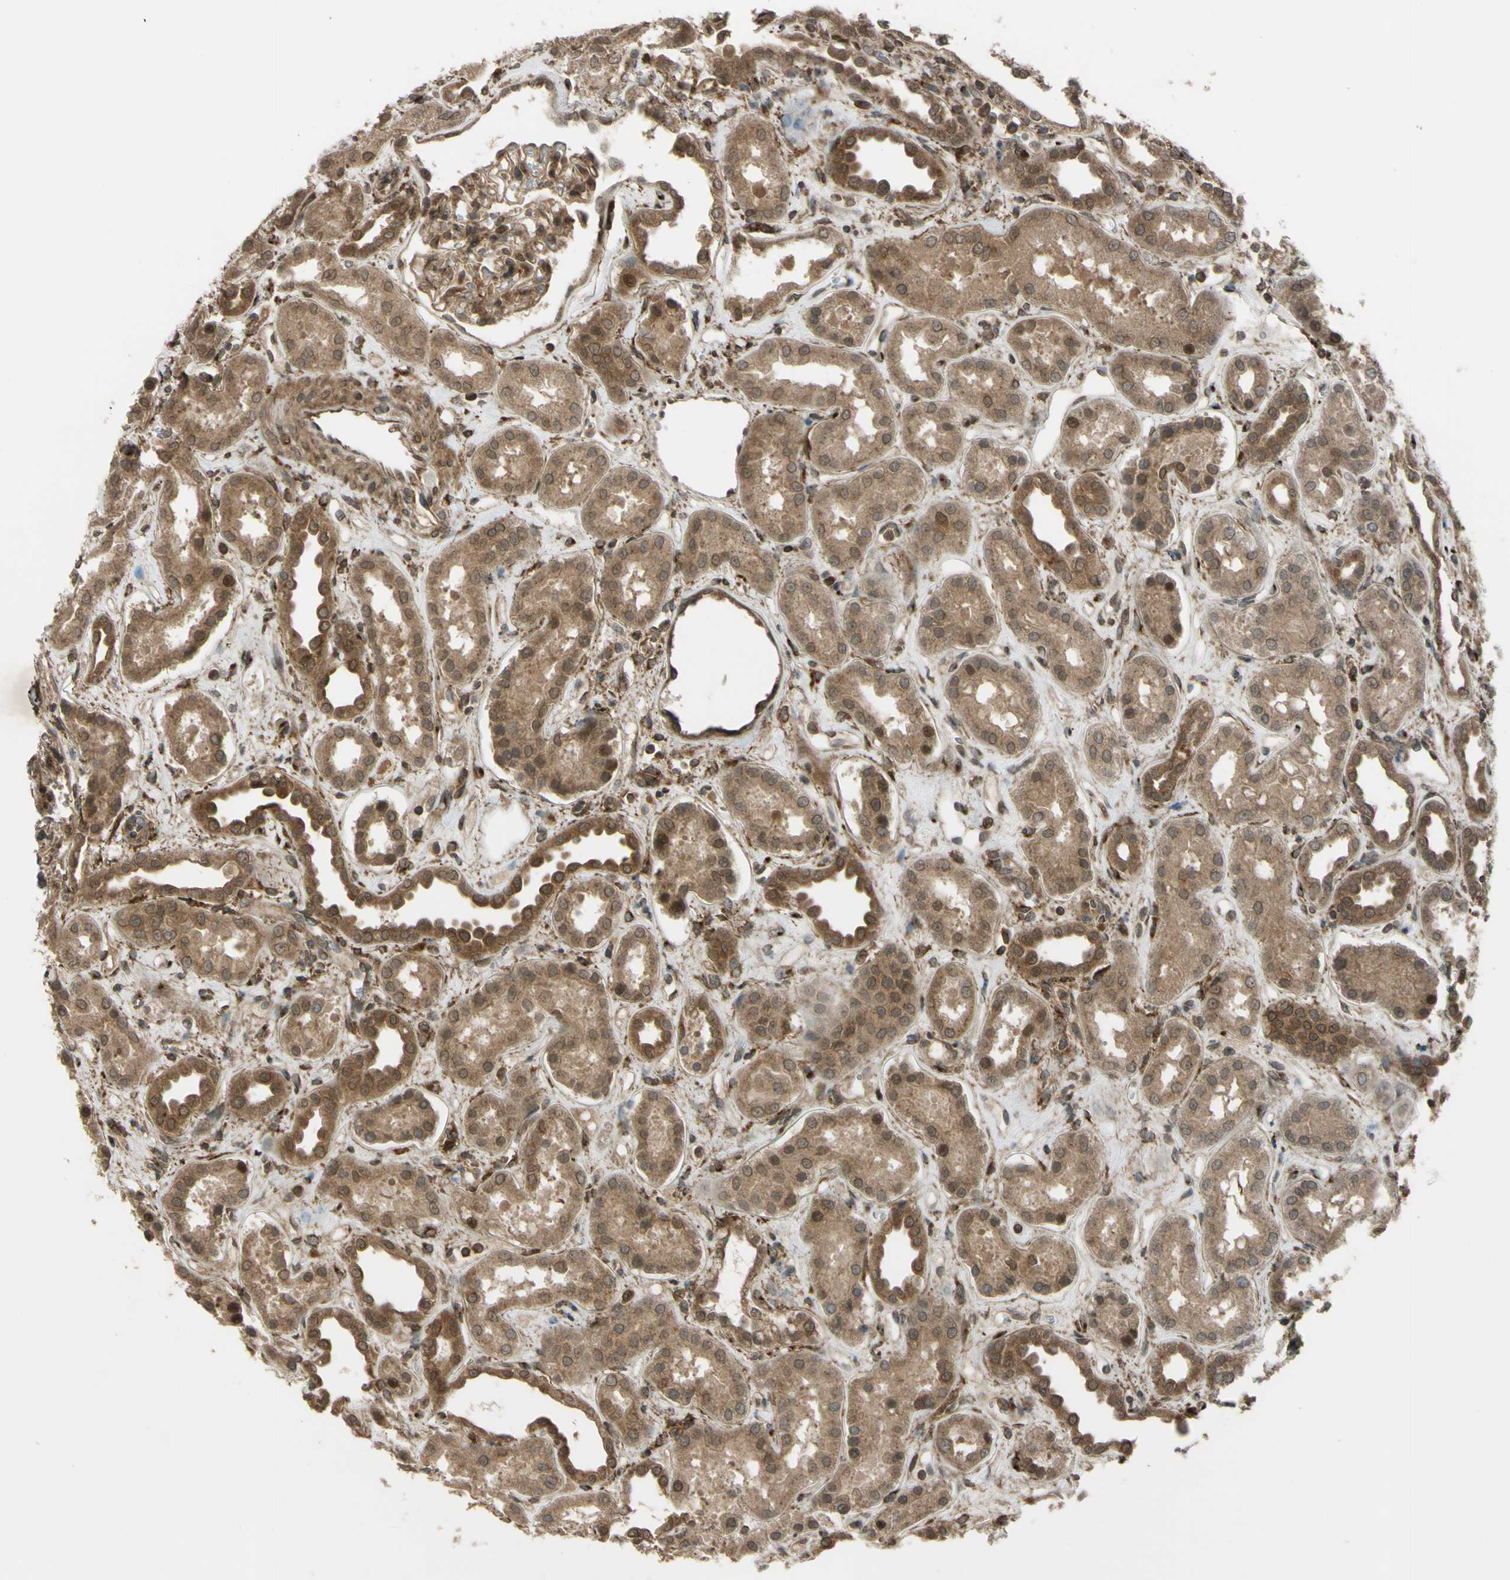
{"staining": {"intensity": "moderate", "quantity": ">75%", "location": "cytoplasmic/membranous,nuclear"}, "tissue": "kidney", "cell_type": "Cells in glomeruli", "image_type": "normal", "snomed": [{"axis": "morphology", "description": "Normal tissue, NOS"}, {"axis": "topography", "description": "Kidney"}], "caption": "A brown stain labels moderate cytoplasmic/membranous,nuclear positivity of a protein in cells in glomeruli of unremarkable human kidney. (Brightfield microscopy of DAB IHC at high magnification).", "gene": "FLII", "patient": {"sex": "male", "age": 59}}